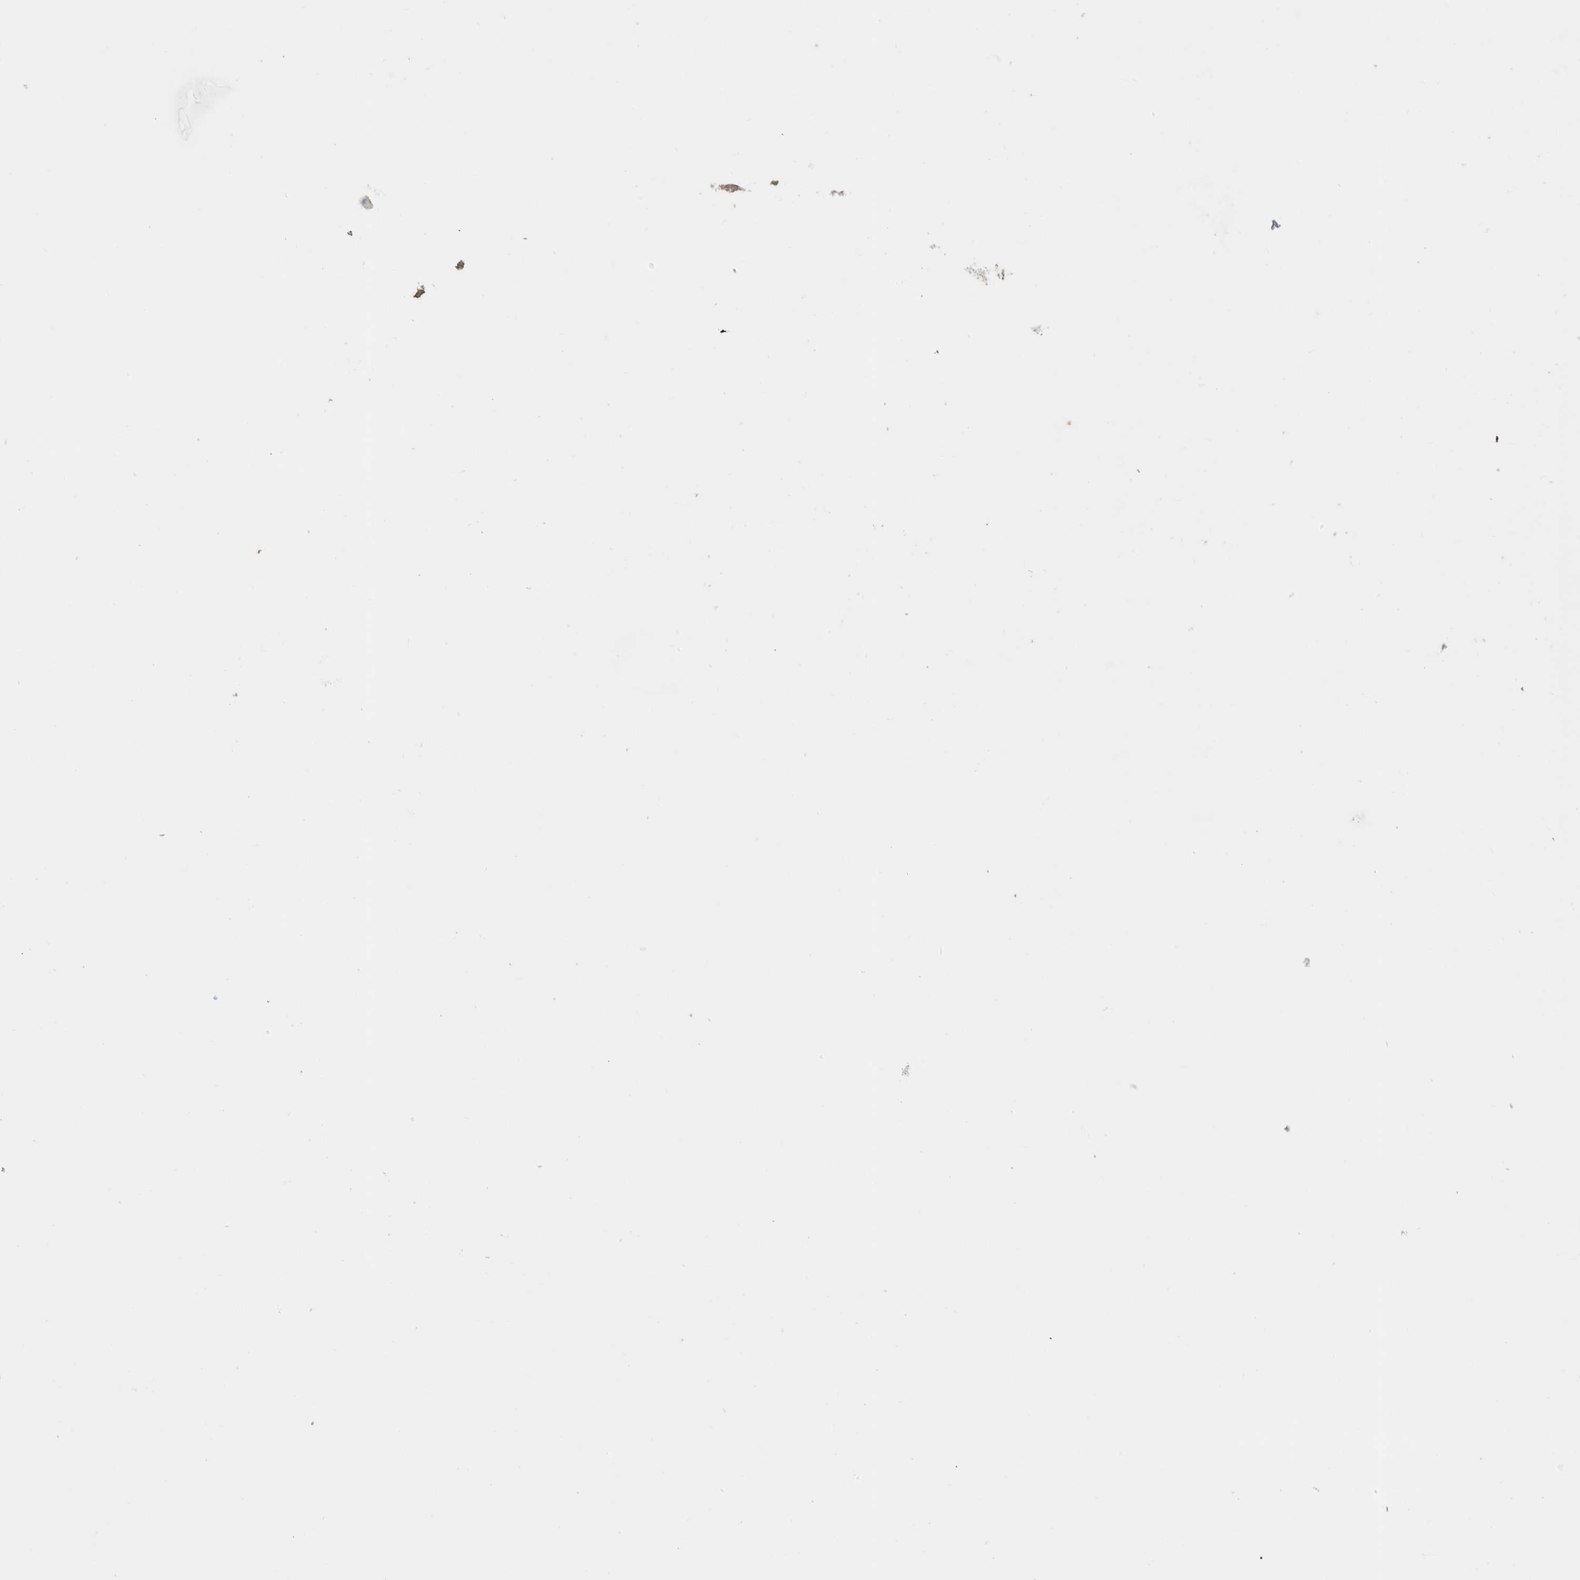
{"staining": {"intensity": "negative", "quantity": "none", "location": "none"}, "tissue": "caudate", "cell_type": "Glial cells", "image_type": "normal", "snomed": [{"axis": "morphology", "description": "Normal tissue, NOS"}, {"axis": "topography", "description": "Lateral ventricle wall"}], "caption": "A histopathology image of caudate stained for a protein demonstrates no brown staining in glial cells. Brightfield microscopy of immunohistochemistry stained with DAB (3,3'-diaminobenzidine) (brown) and hematoxylin (blue), captured at high magnification.", "gene": "DCAF10", "patient": {"sex": "male", "age": 45}}